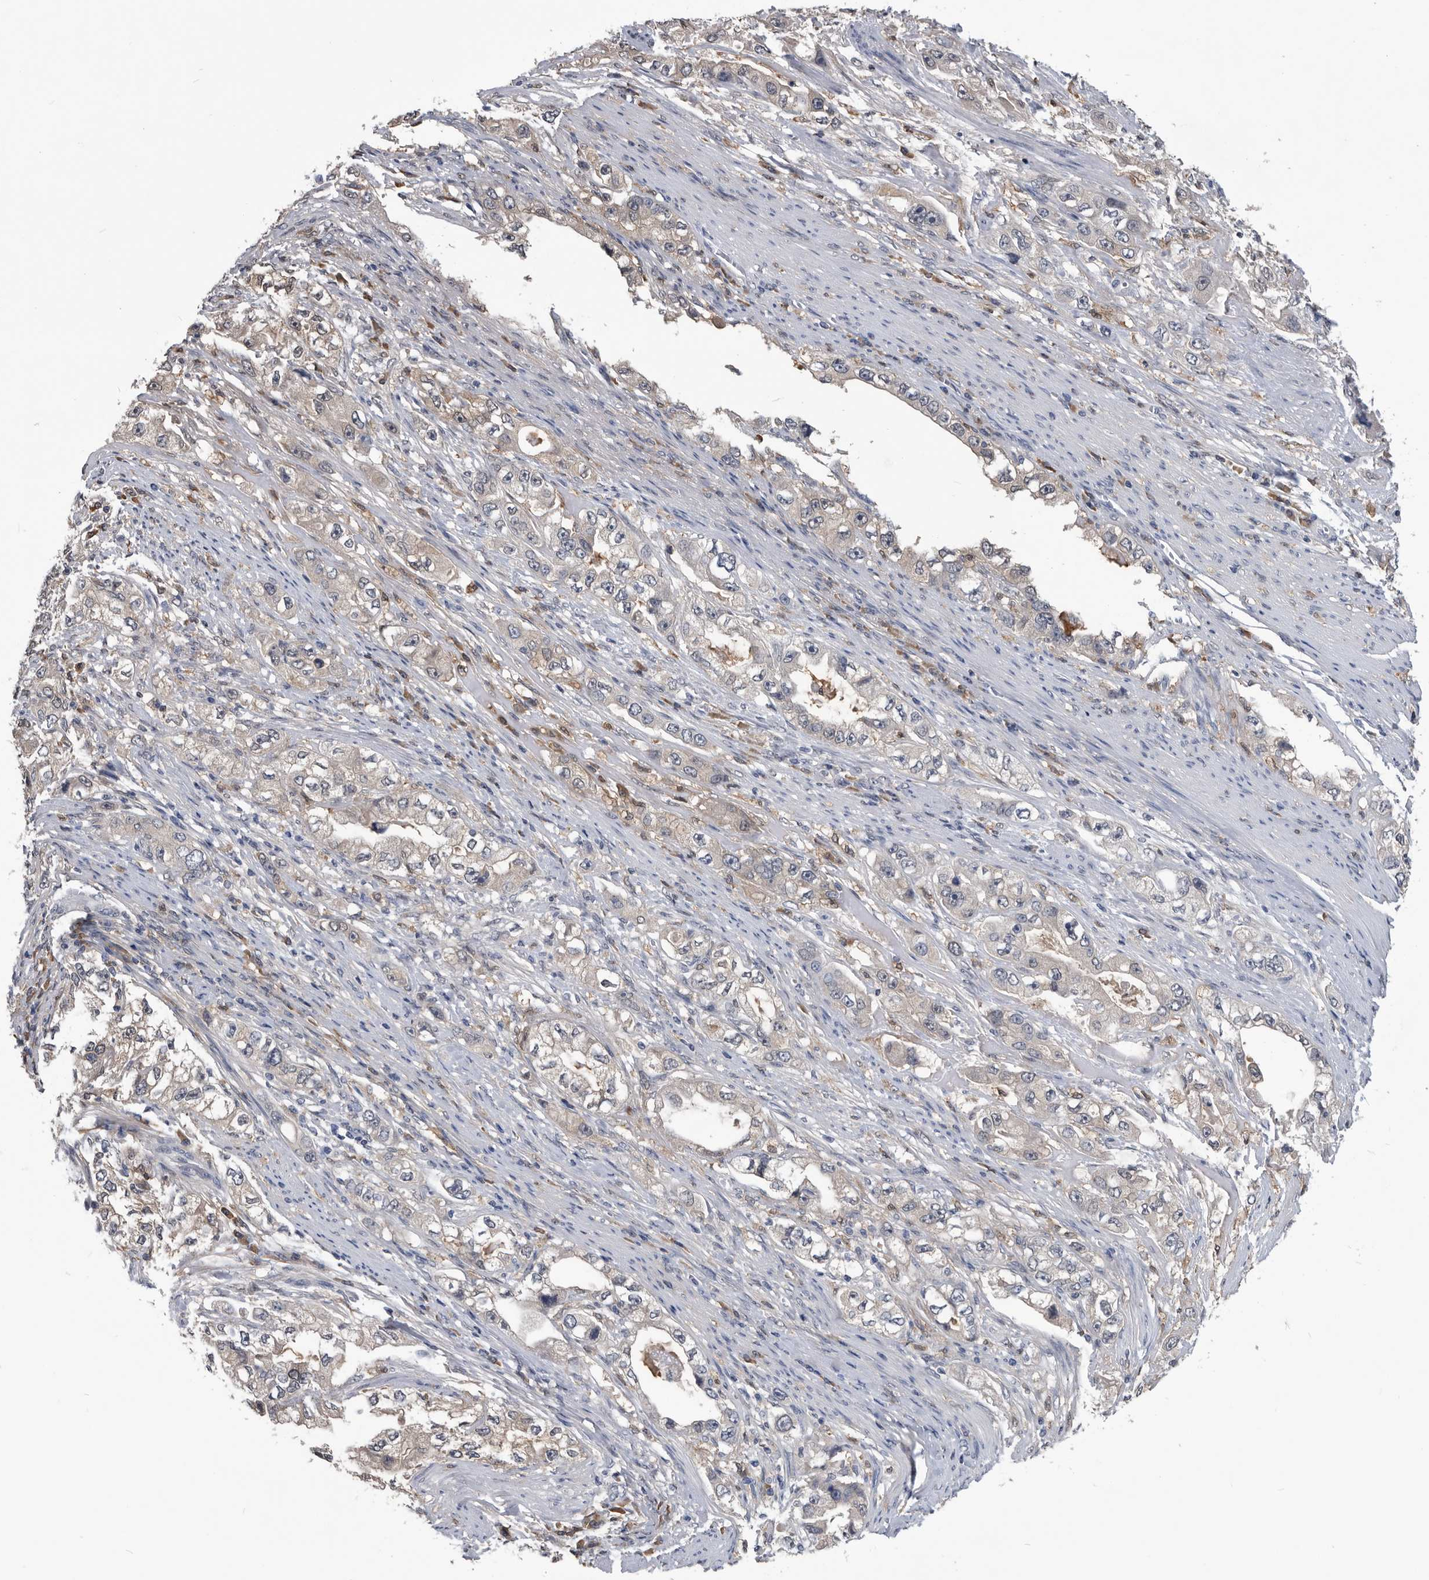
{"staining": {"intensity": "weak", "quantity": "<25%", "location": "cytoplasmic/membranous"}, "tissue": "stomach cancer", "cell_type": "Tumor cells", "image_type": "cancer", "snomed": [{"axis": "morphology", "description": "Adenocarcinoma, NOS"}, {"axis": "topography", "description": "Stomach, lower"}], "caption": "A high-resolution micrograph shows immunohistochemistry (IHC) staining of stomach cancer (adenocarcinoma), which displays no significant expression in tumor cells.", "gene": "PDXK", "patient": {"sex": "female", "age": 93}}